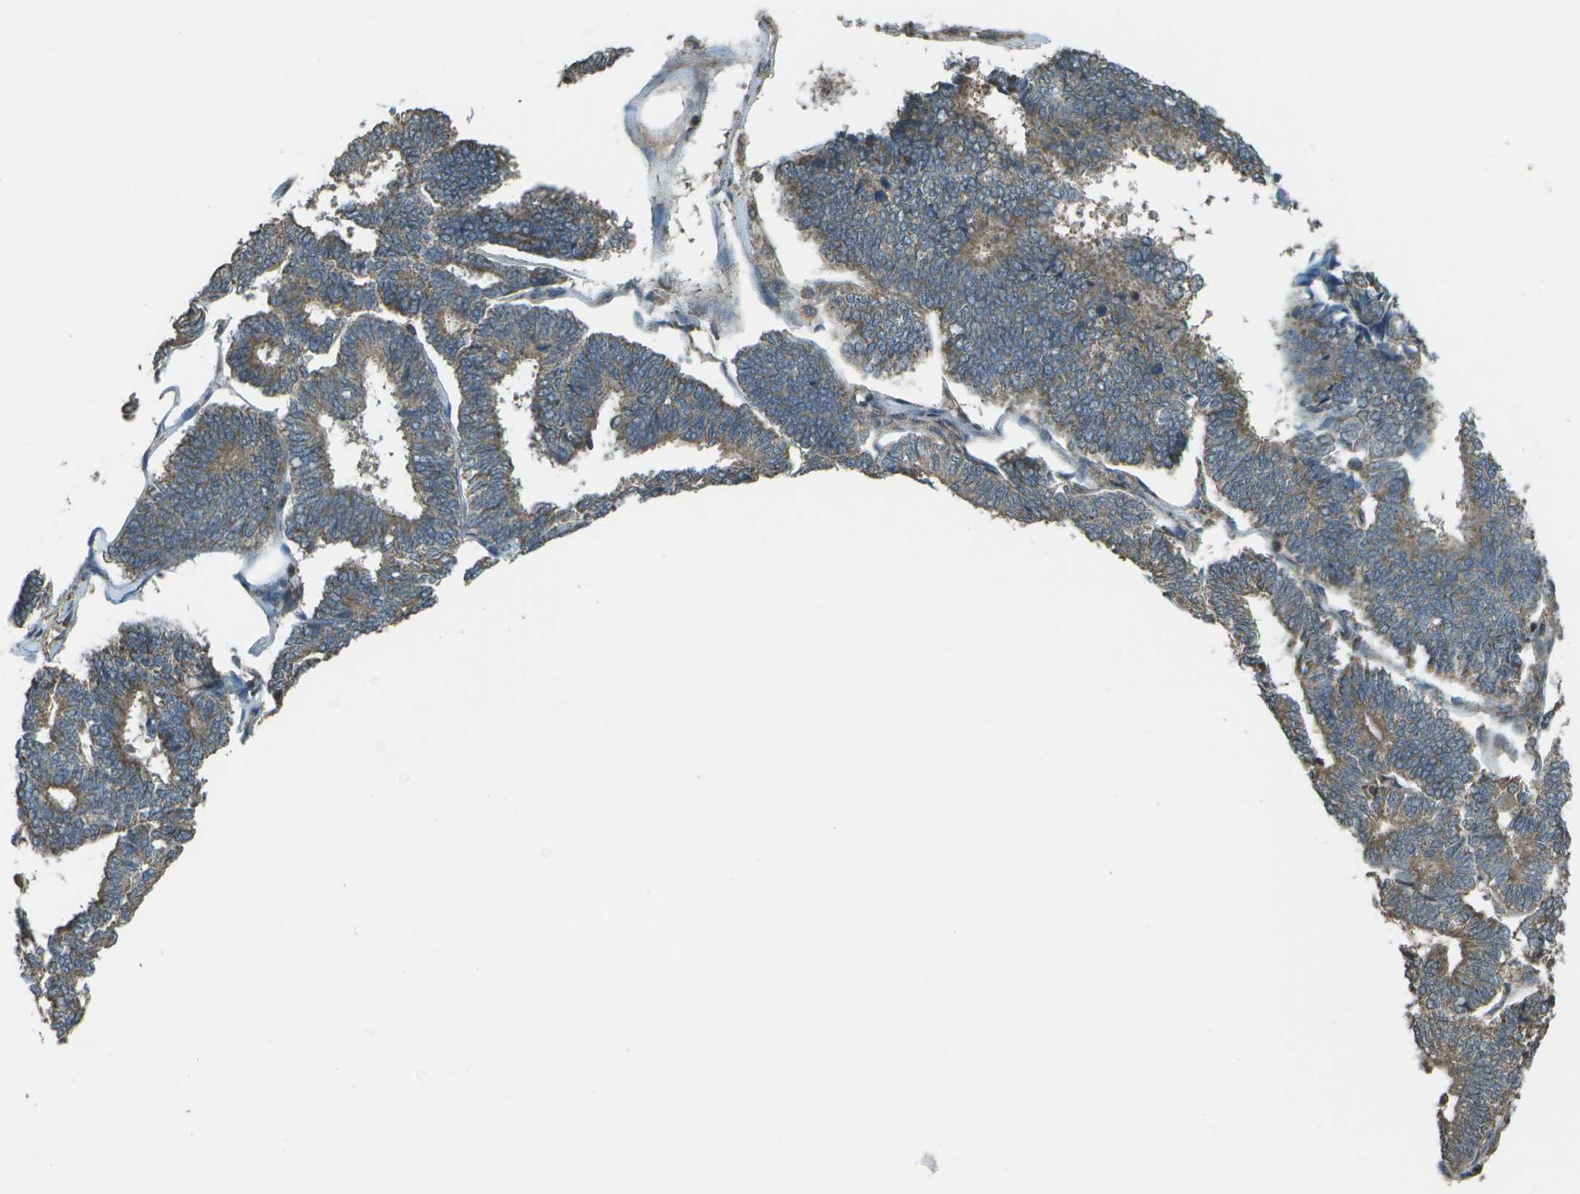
{"staining": {"intensity": "moderate", "quantity": ">75%", "location": "cytoplasmic/membranous"}, "tissue": "endometrial cancer", "cell_type": "Tumor cells", "image_type": "cancer", "snomed": [{"axis": "morphology", "description": "Adenocarcinoma, NOS"}, {"axis": "topography", "description": "Endometrium"}], "caption": "Immunohistochemistry (IHC) of human adenocarcinoma (endometrial) shows medium levels of moderate cytoplasmic/membranous expression in approximately >75% of tumor cells.", "gene": "PLPBP", "patient": {"sex": "female", "age": 70}}